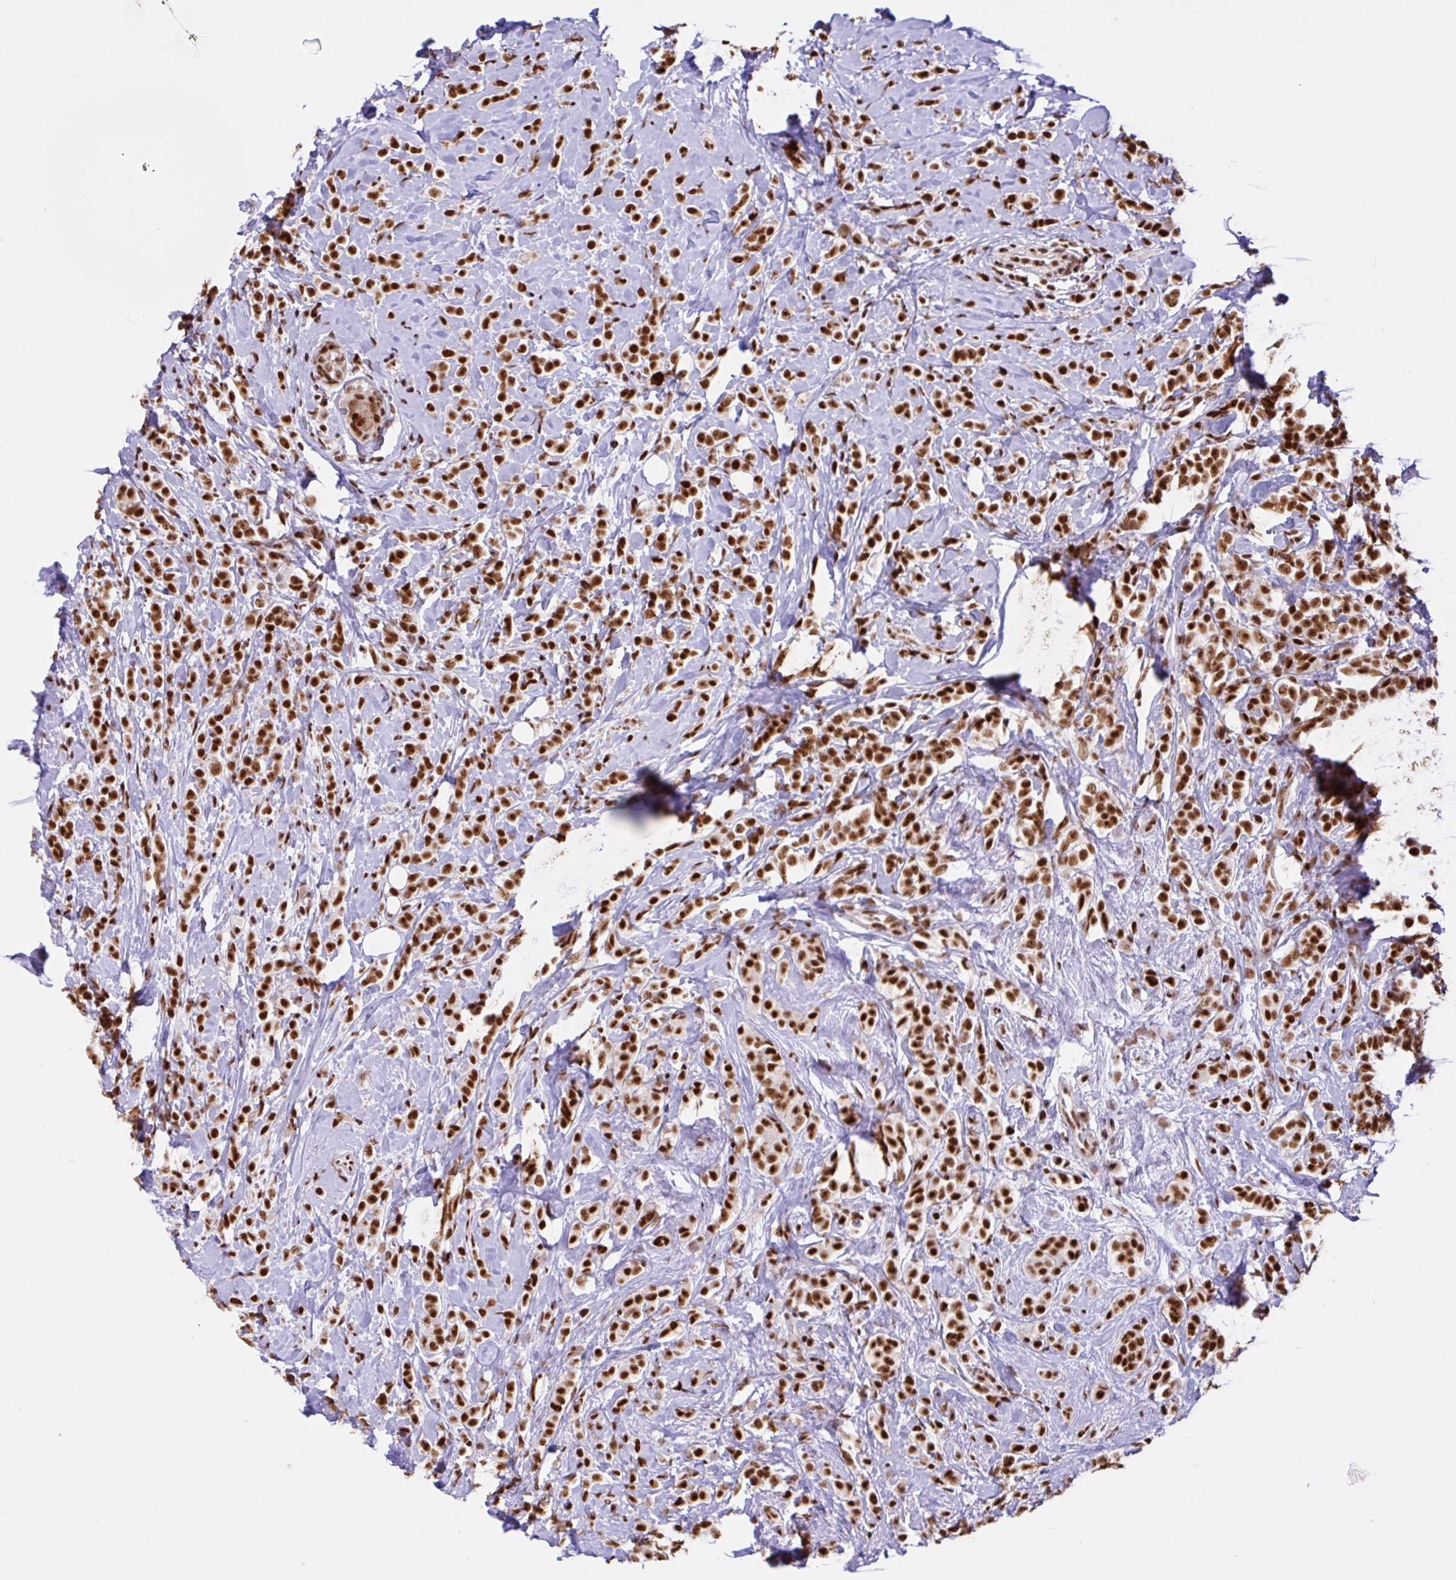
{"staining": {"intensity": "strong", "quantity": ">75%", "location": "nuclear"}, "tissue": "breast cancer", "cell_type": "Tumor cells", "image_type": "cancer", "snomed": [{"axis": "morphology", "description": "Lobular carcinoma"}, {"axis": "topography", "description": "Breast"}], "caption": "Lobular carcinoma (breast) stained for a protein shows strong nuclear positivity in tumor cells.", "gene": "CCDC12", "patient": {"sex": "female", "age": 49}}